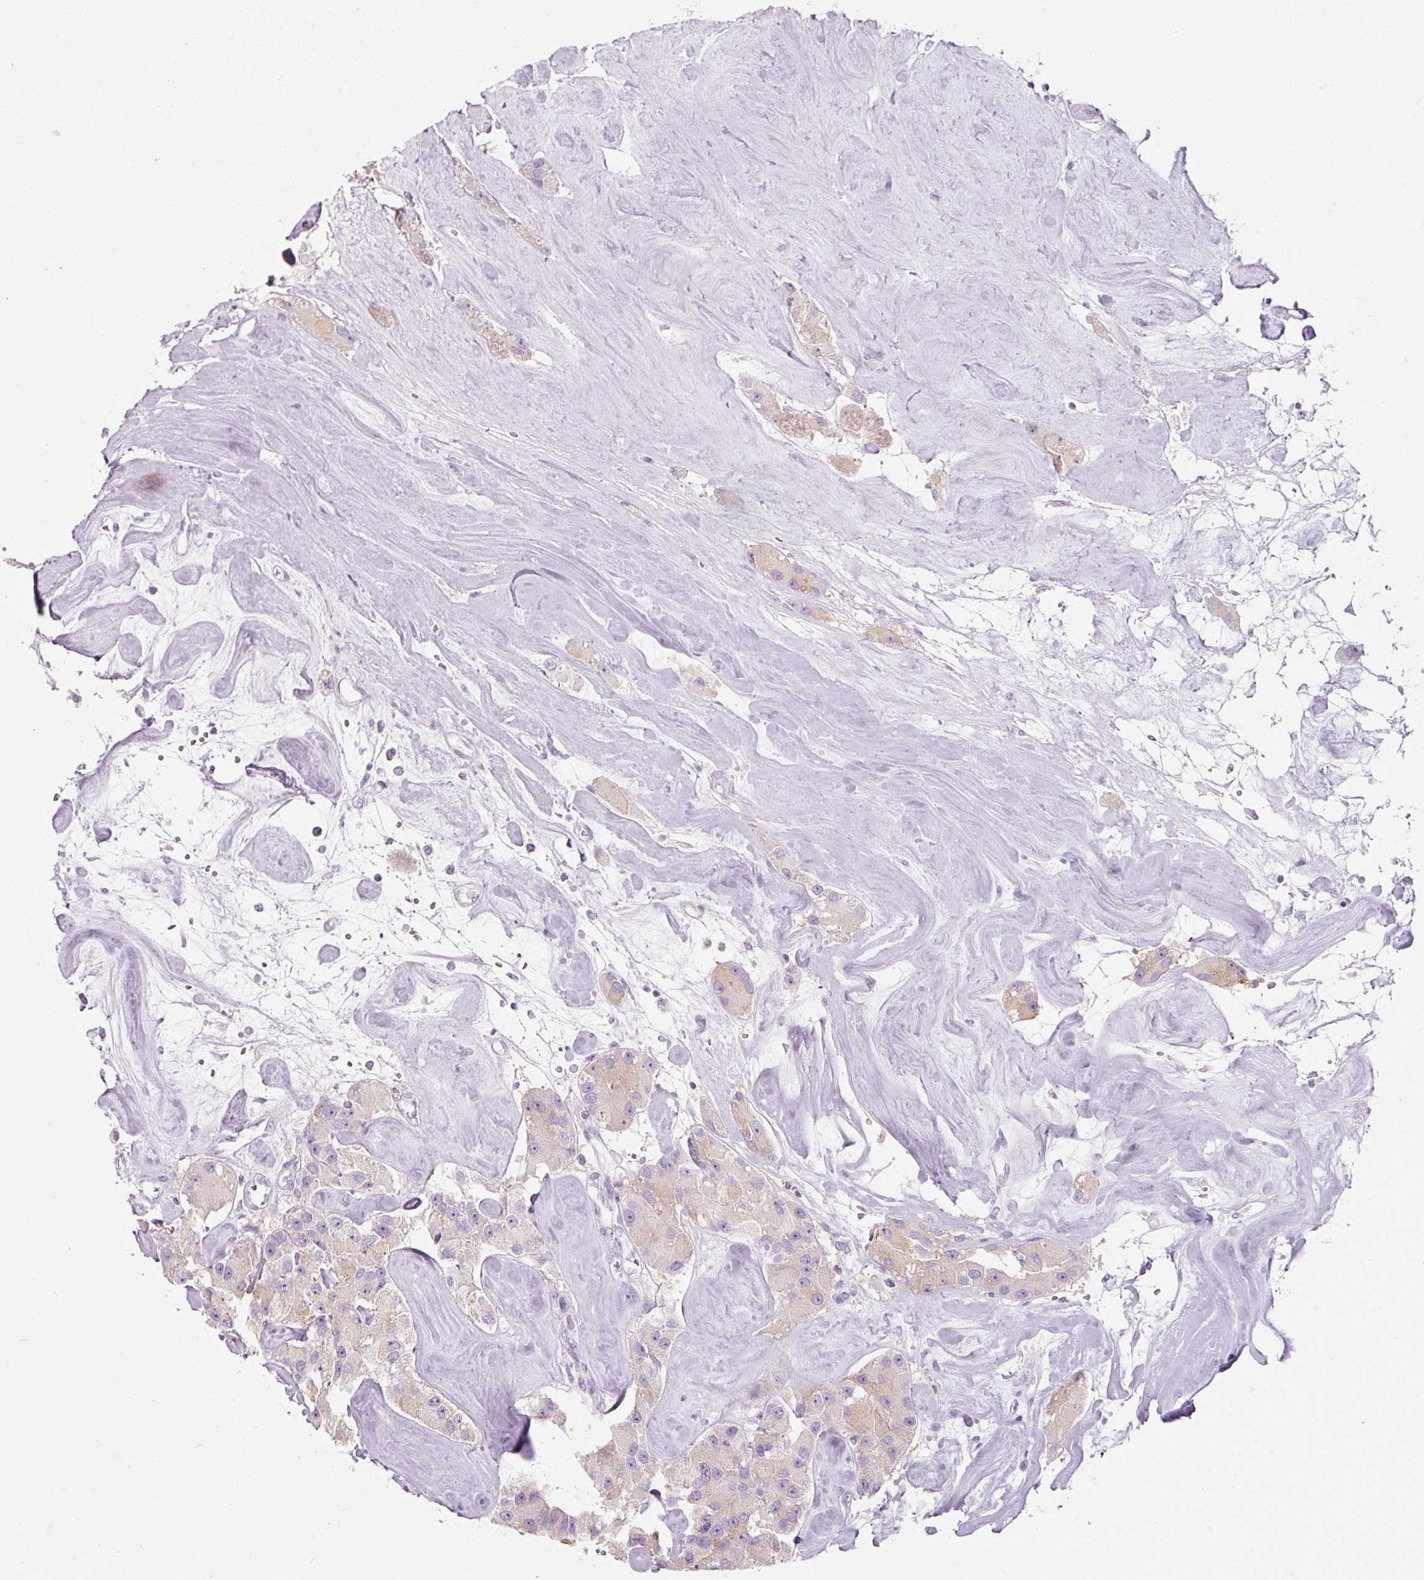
{"staining": {"intensity": "weak", "quantity": "25%-75%", "location": "cytoplasmic/membranous"}, "tissue": "carcinoid", "cell_type": "Tumor cells", "image_type": "cancer", "snomed": [{"axis": "morphology", "description": "Carcinoid, malignant, NOS"}, {"axis": "topography", "description": "Pancreas"}], "caption": "Tumor cells reveal low levels of weak cytoplasmic/membranous positivity in about 25%-75% of cells in human carcinoid. Nuclei are stained in blue.", "gene": "DNM1", "patient": {"sex": "male", "age": 41}}